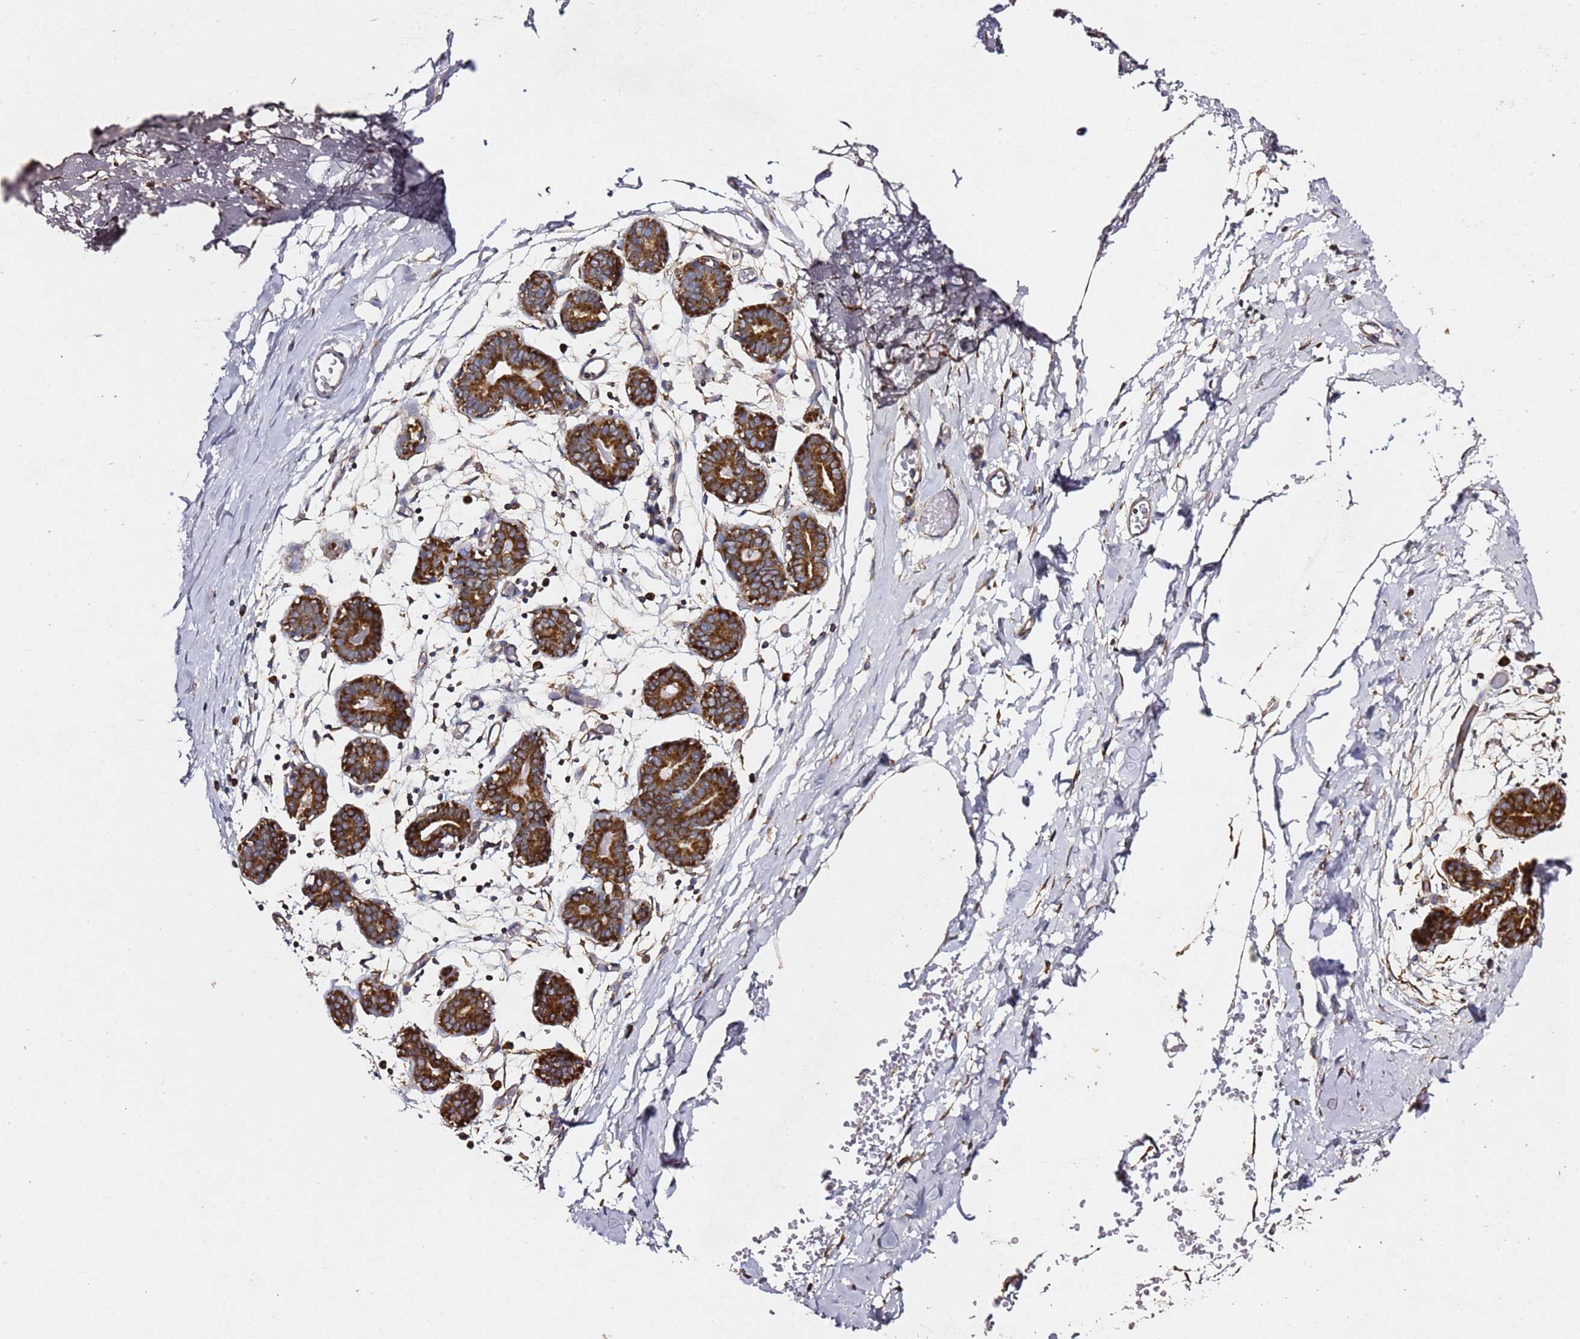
{"staining": {"intensity": "strong", "quantity": ">75%", "location": "cytoplasmic/membranous"}, "tissue": "breast", "cell_type": "Adipocytes", "image_type": "normal", "snomed": [{"axis": "morphology", "description": "Normal tissue, NOS"}, {"axis": "topography", "description": "Breast"}], "caption": "A photomicrograph showing strong cytoplasmic/membranous positivity in about >75% of adipocytes in unremarkable breast, as visualized by brown immunohistochemical staining.", "gene": "TPST1", "patient": {"sex": "female", "age": 27}}